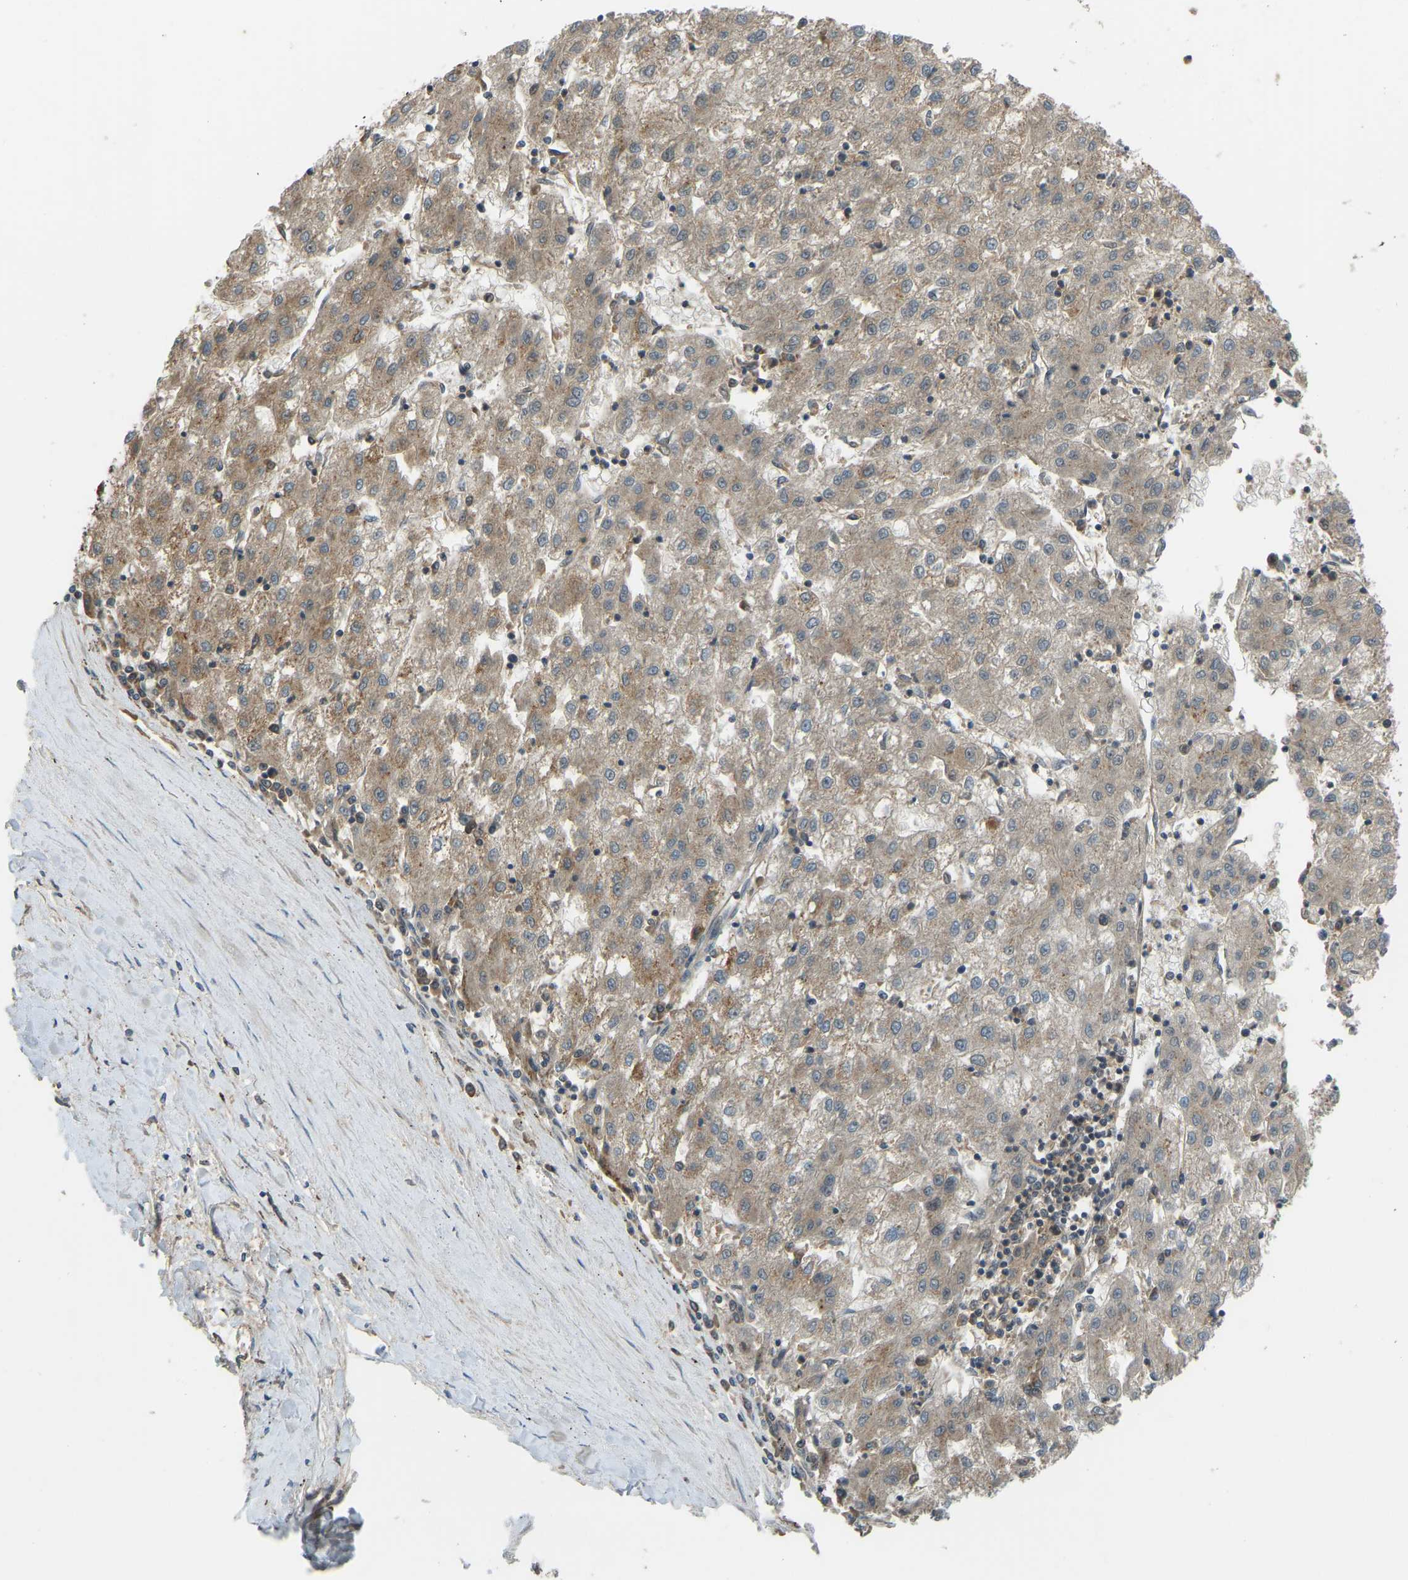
{"staining": {"intensity": "moderate", "quantity": ">75%", "location": "cytoplasmic/membranous"}, "tissue": "liver cancer", "cell_type": "Tumor cells", "image_type": "cancer", "snomed": [{"axis": "morphology", "description": "Carcinoma, Hepatocellular, NOS"}, {"axis": "topography", "description": "Liver"}], "caption": "This photomicrograph exhibits liver cancer (hepatocellular carcinoma) stained with immunohistochemistry to label a protein in brown. The cytoplasmic/membranous of tumor cells show moderate positivity for the protein. Nuclei are counter-stained blue.", "gene": "ZNF71", "patient": {"sex": "male", "age": 72}}